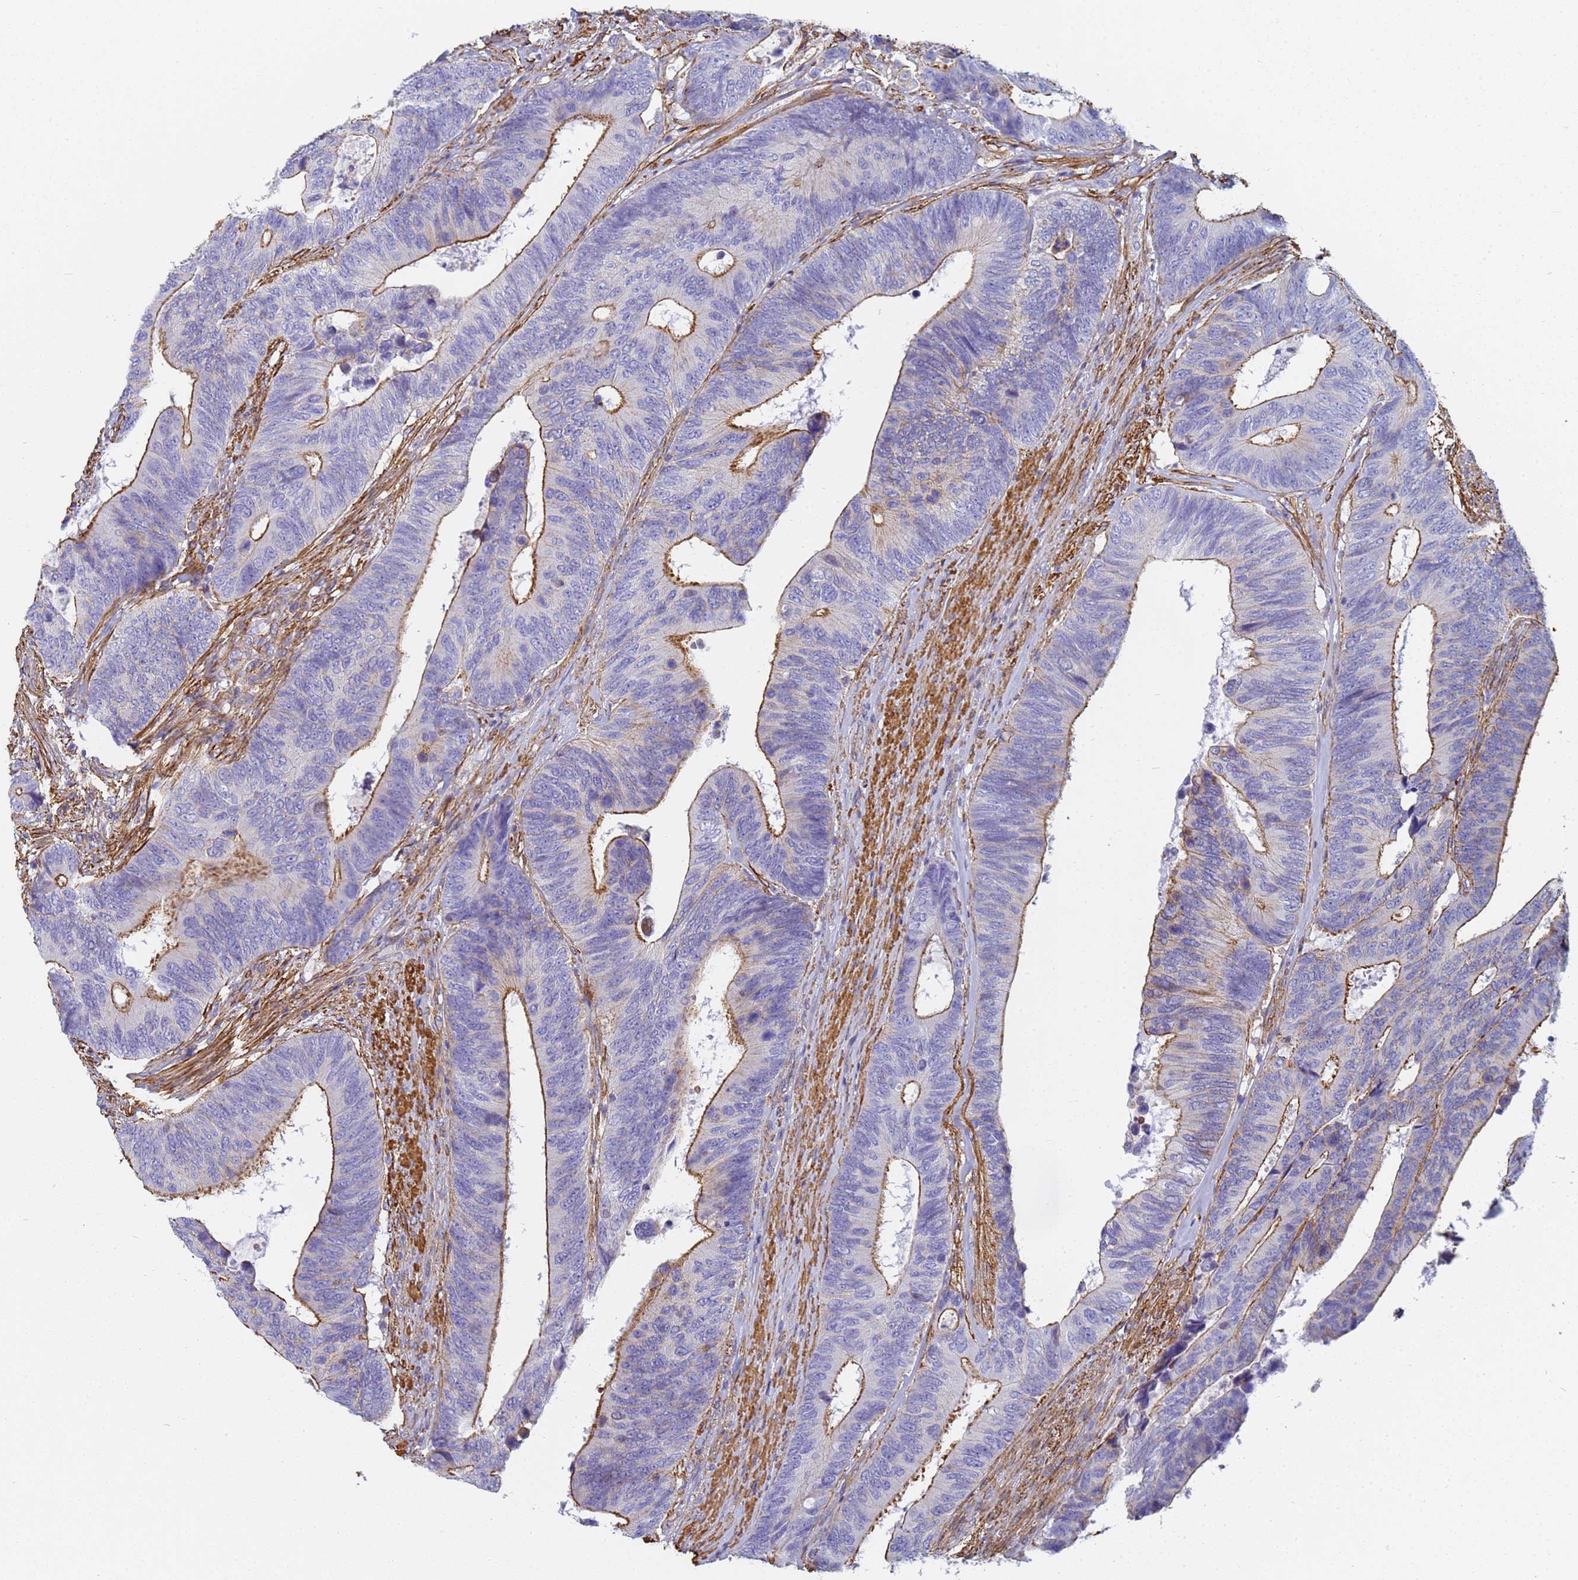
{"staining": {"intensity": "moderate", "quantity": "25%-75%", "location": "cytoplasmic/membranous"}, "tissue": "colorectal cancer", "cell_type": "Tumor cells", "image_type": "cancer", "snomed": [{"axis": "morphology", "description": "Adenocarcinoma, NOS"}, {"axis": "topography", "description": "Colon"}], "caption": "Immunohistochemistry (IHC) (DAB (3,3'-diaminobenzidine)) staining of human colorectal adenocarcinoma demonstrates moderate cytoplasmic/membranous protein expression in approximately 25%-75% of tumor cells.", "gene": "TPM1", "patient": {"sex": "male", "age": 87}}